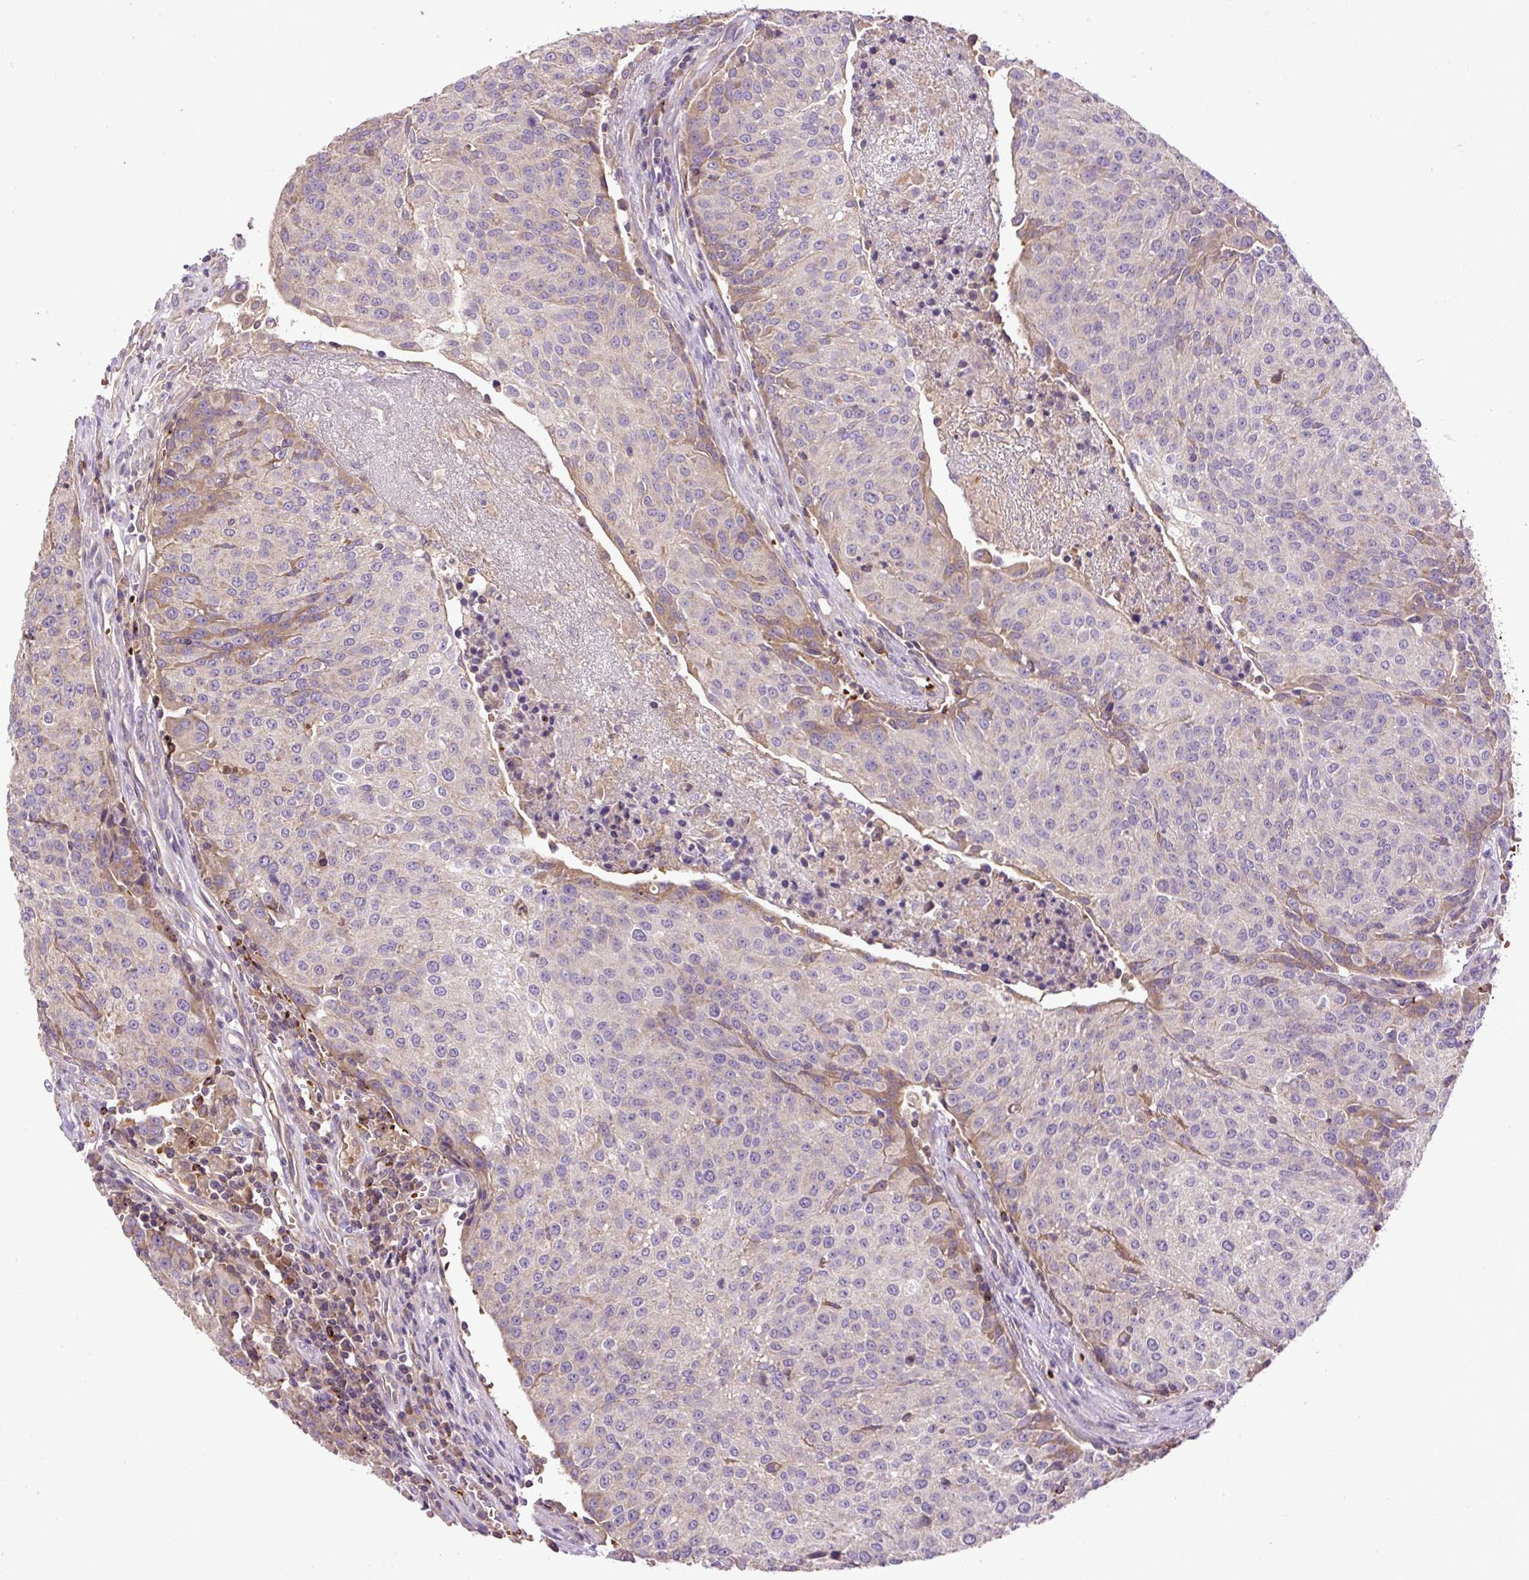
{"staining": {"intensity": "weak", "quantity": "<25%", "location": "cytoplasmic/membranous"}, "tissue": "urothelial cancer", "cell_type": "Tumor cells", "image_type": "cancer", "snomed": [{"axis": "morphology", "description": "Urothelial carcinoma, High grade"}, {"axis": "topography", "description": "Urinary bladder"}], "caption": "Immunohistochemical staining of urothelial carcinoma (high-grade) displays no significant staining in tumor cells.", "gene": "CXCL13", "patient": {"sex": "female", "age": 85}}